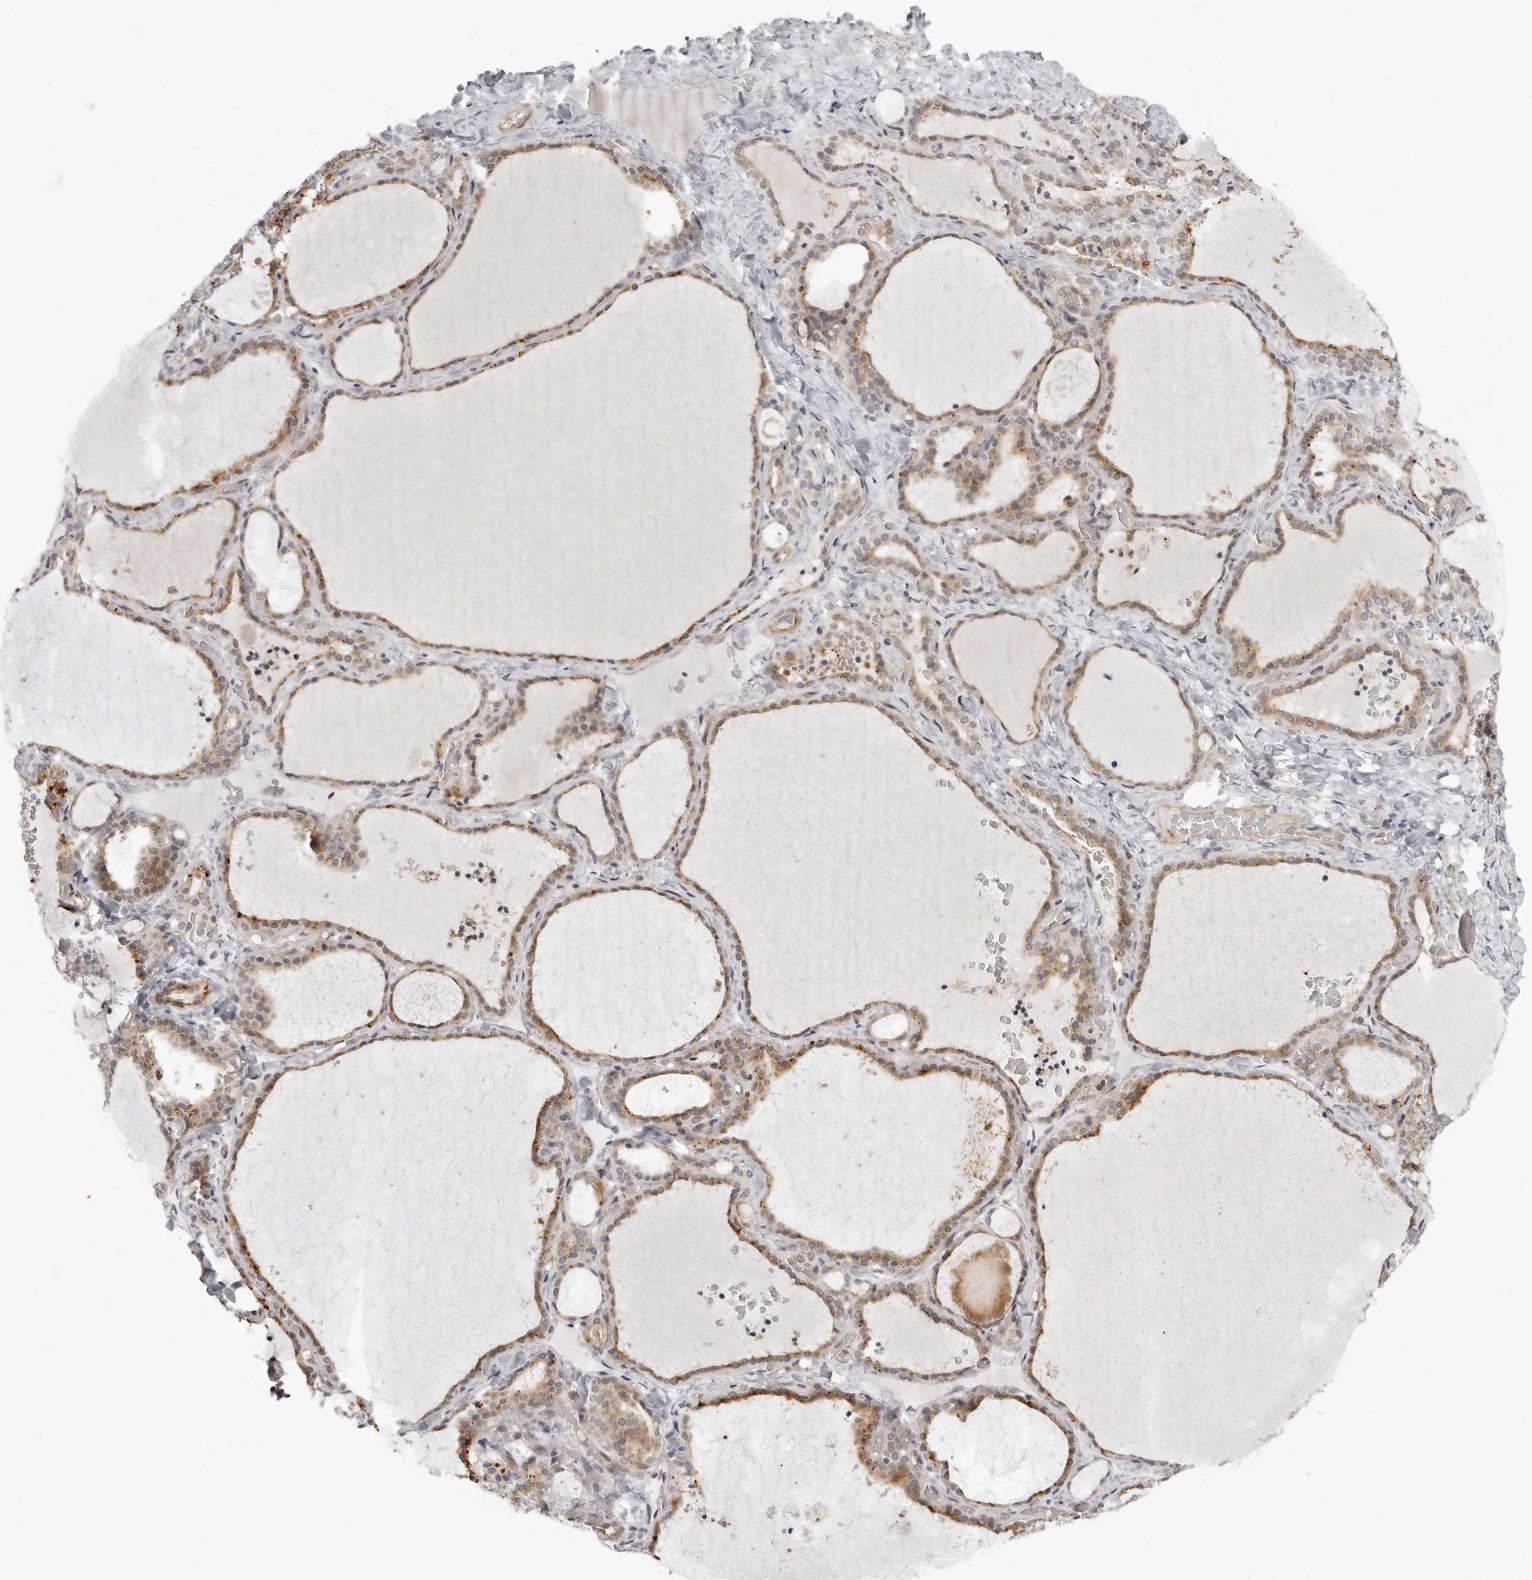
{"staining": {"intensity": "moderate", "quantity": ">75%", "location": "cytoplasmic/membranous"}, "tissue": "thyroid gland", "cell_type": "Glandular cells", "image_type": "normal", "snomed": [{"axis": "morphology", "description": "Normal tissue, NOS"}, {"axis": "topography", "description": "Thyroid gland"}], "caption": "Protein analysis of unremarkable thyroid gland reveals moderate cytoplasmic/membranous positivity in about >75% of glandular cells.", "gene": "SUGCT", "patient": {"sex": "female", "age": 22}}